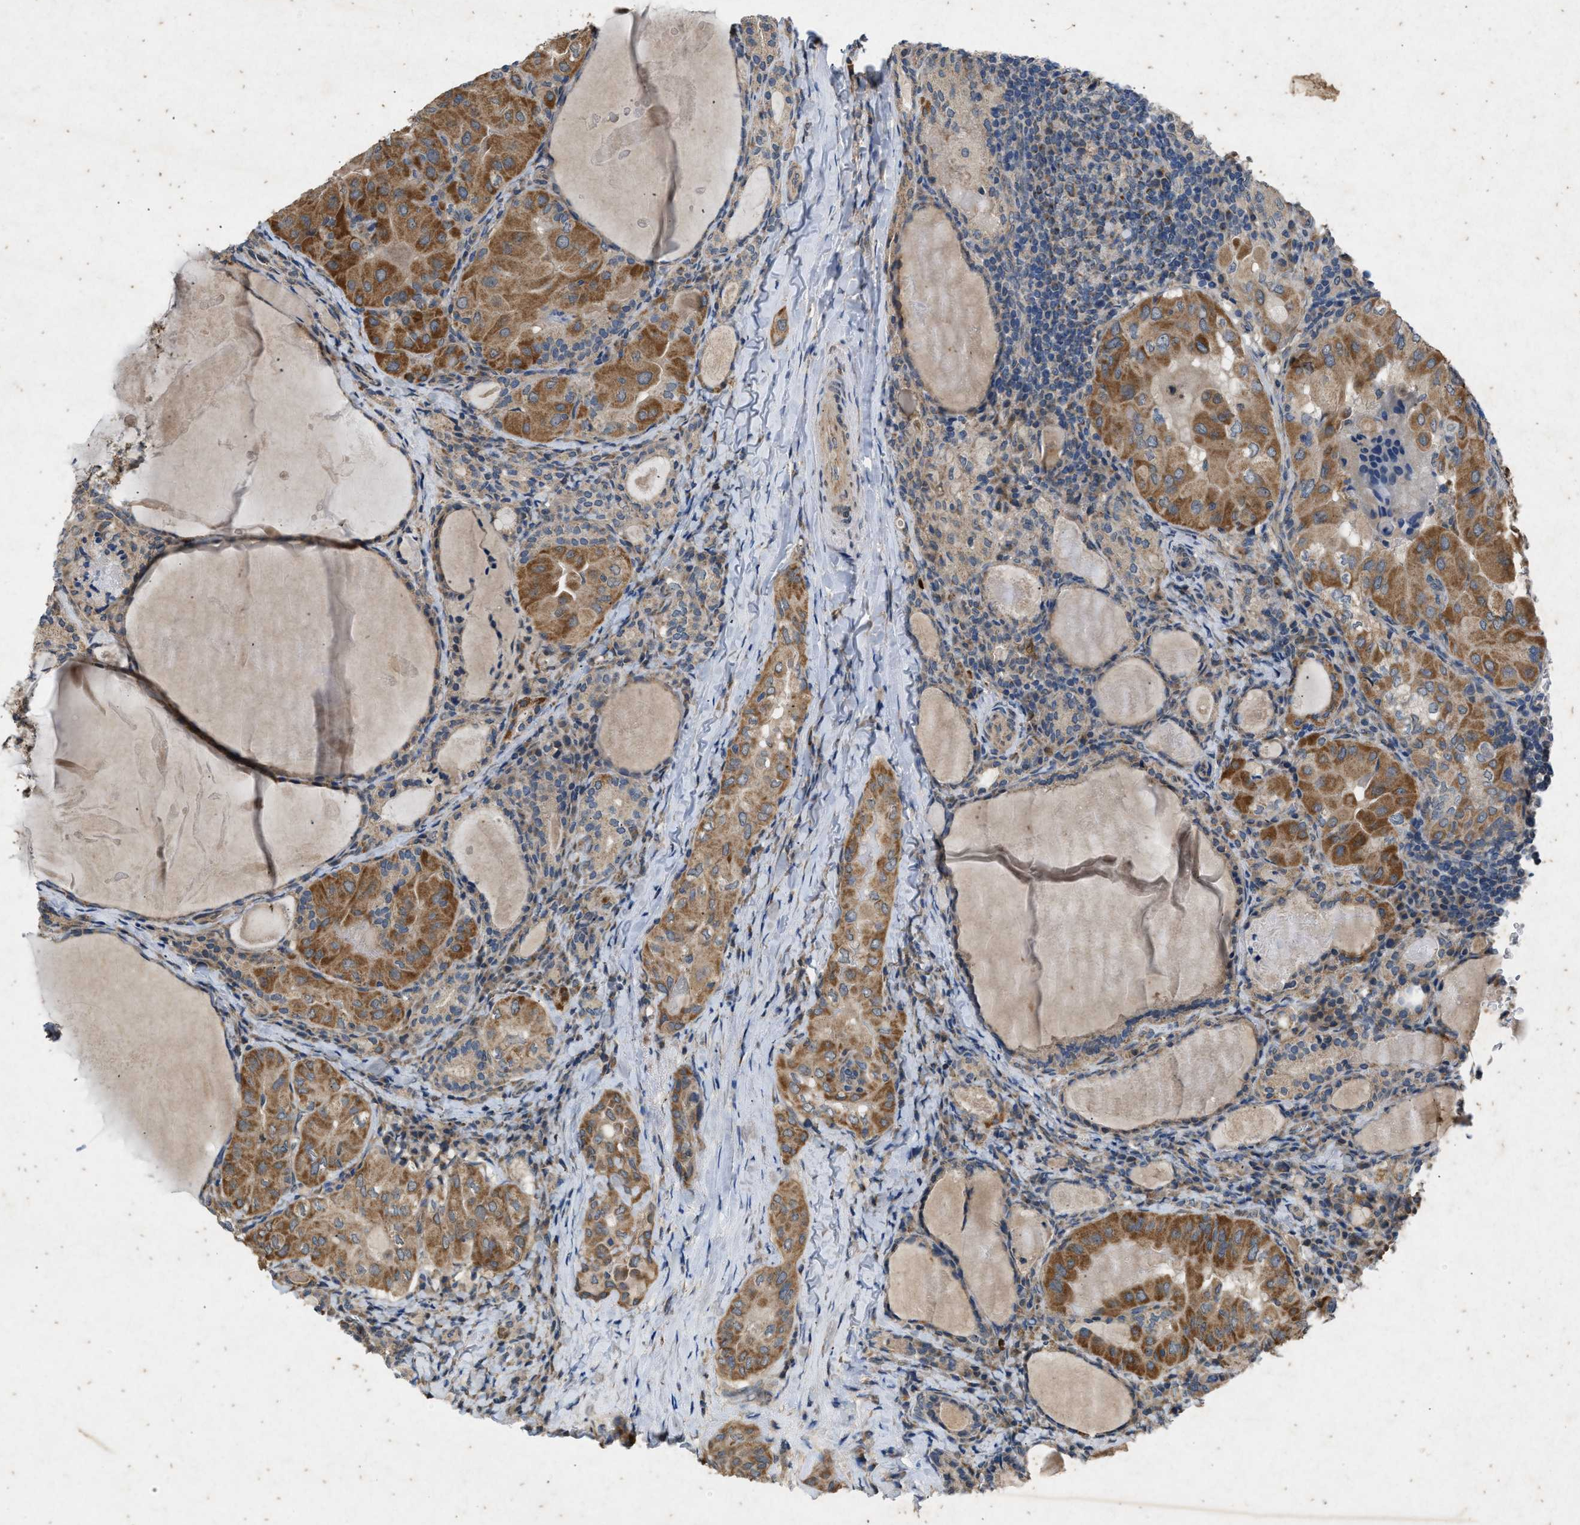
{"staining": {"intensity": "moderate", "quantity": ">75%", "location": "cytoplasmic/membranous"}, "tissue": "thyroid cancer", "cell_type": "Tumor cells", "image_type": "cancer", "snomed": [{"axis": "morphology", "description": "Papillary adenocarcinoma, NOS"}, {"axis": "topography", "description": "Thyroid gland"}], "caption": "Moderate cytoplasmic/membranous staining is present in about >75% of tumor cells in thyroid papillary adenocarcinoma.", "gene": "PRKG2", "patient": {"sex": "female", "age": 42}}